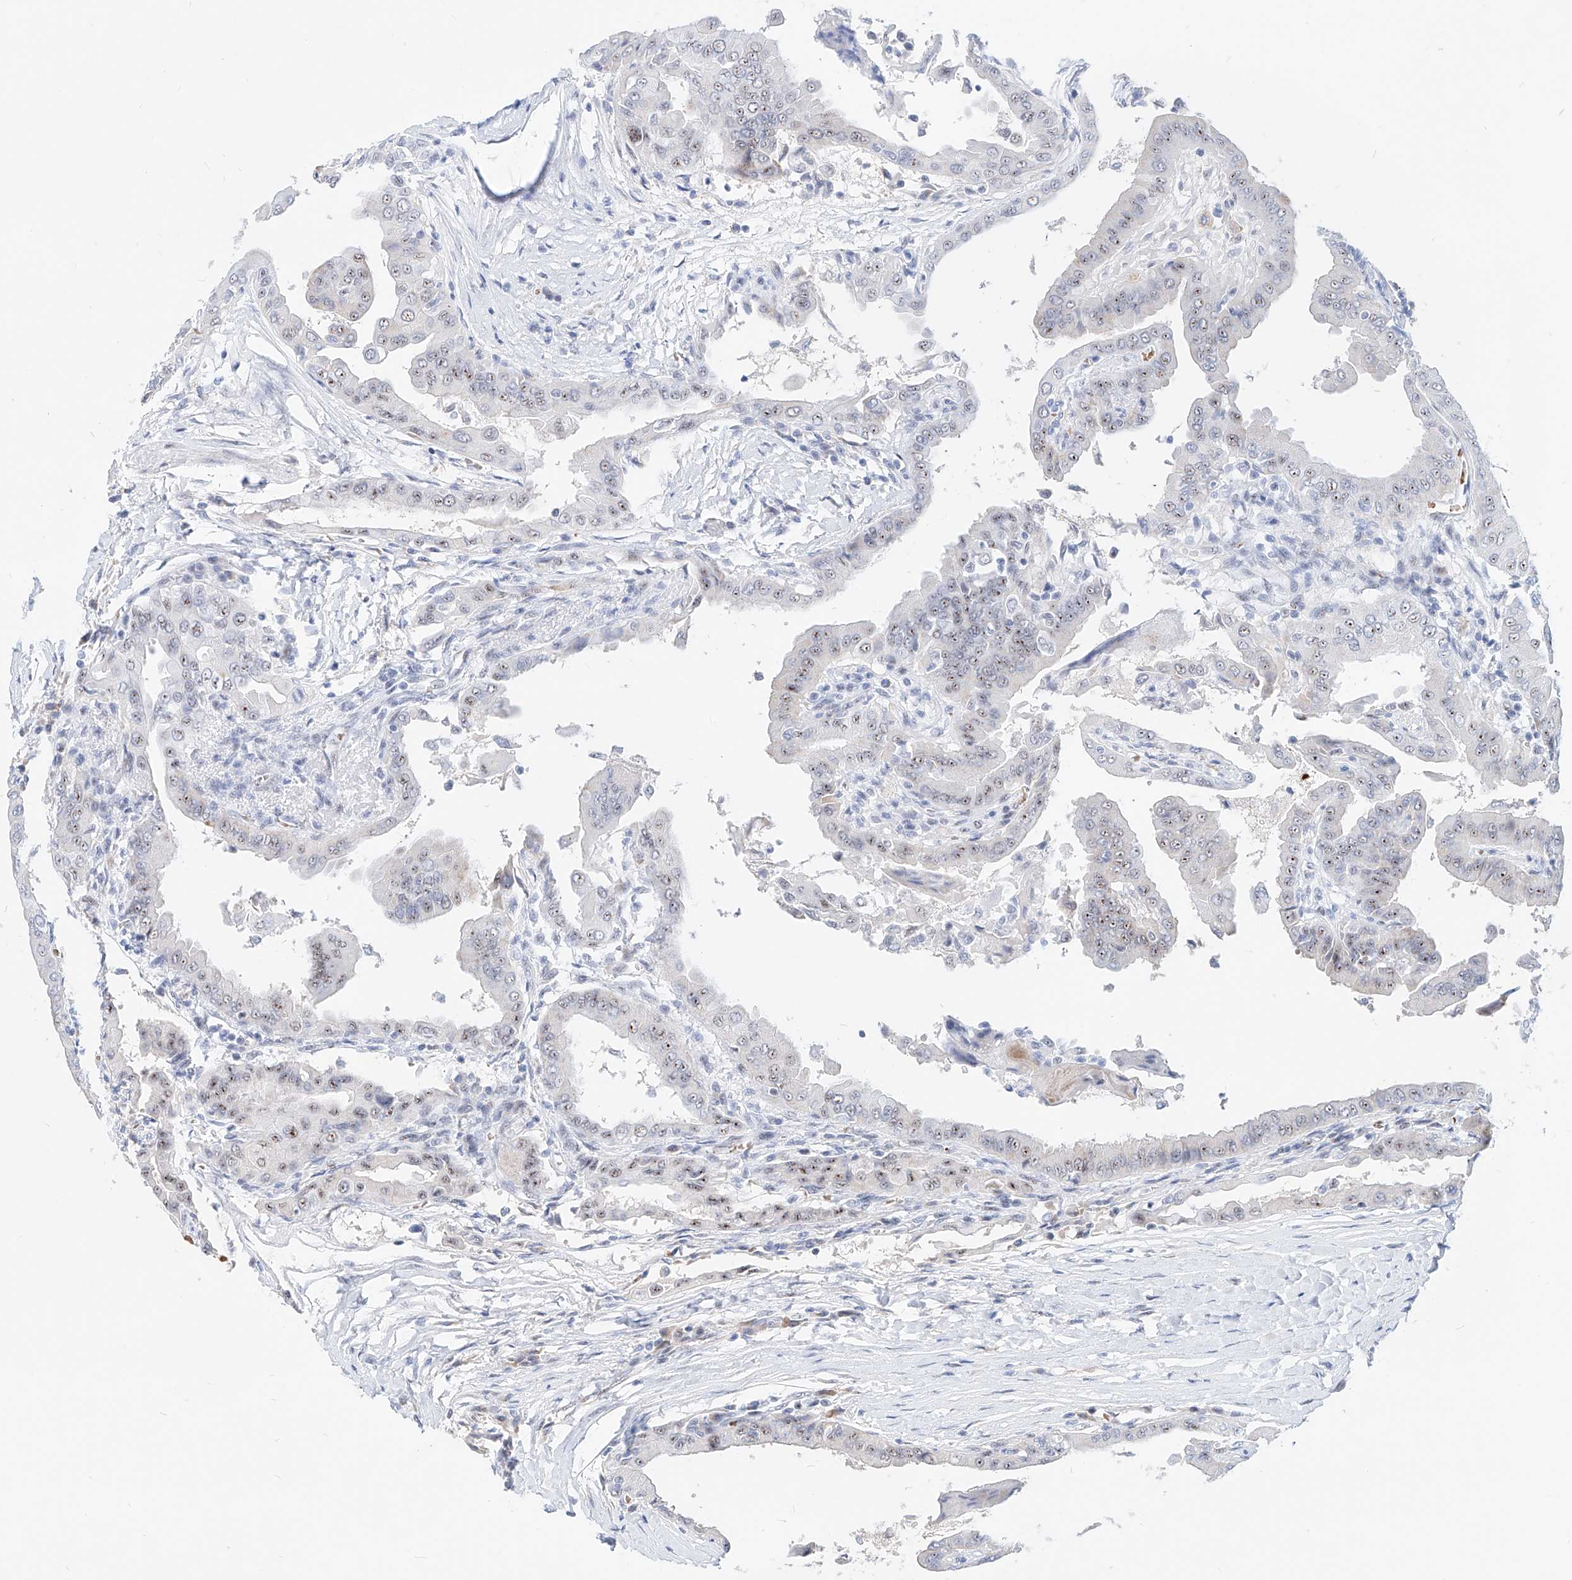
{"staining": {"intensity": "weak", "quantity": ">75%", "location": "nuclear"}, "tissue": "thyroid cancer", "cell_type": "Tumor cells", "image_type": "cancer", "snomed": [{"axis": "morphology", "description": "Papillary adenocarcinoma, NOS"}, {"axis": "topography", "description": "Thyroid gland"}], "caption": "High-magnification brightfield microscopy of papillary adenocarcinoma (thyroid) stained with DAB (3,3'-diaminobenzidine) (brown) and counterstained with hematoxylin (blue). tumor cells exhibit weak nuclear expression is identified in about>75% of cells.", "gene": "ZFP42", "patient": {"sex": "male", "age": 33}}